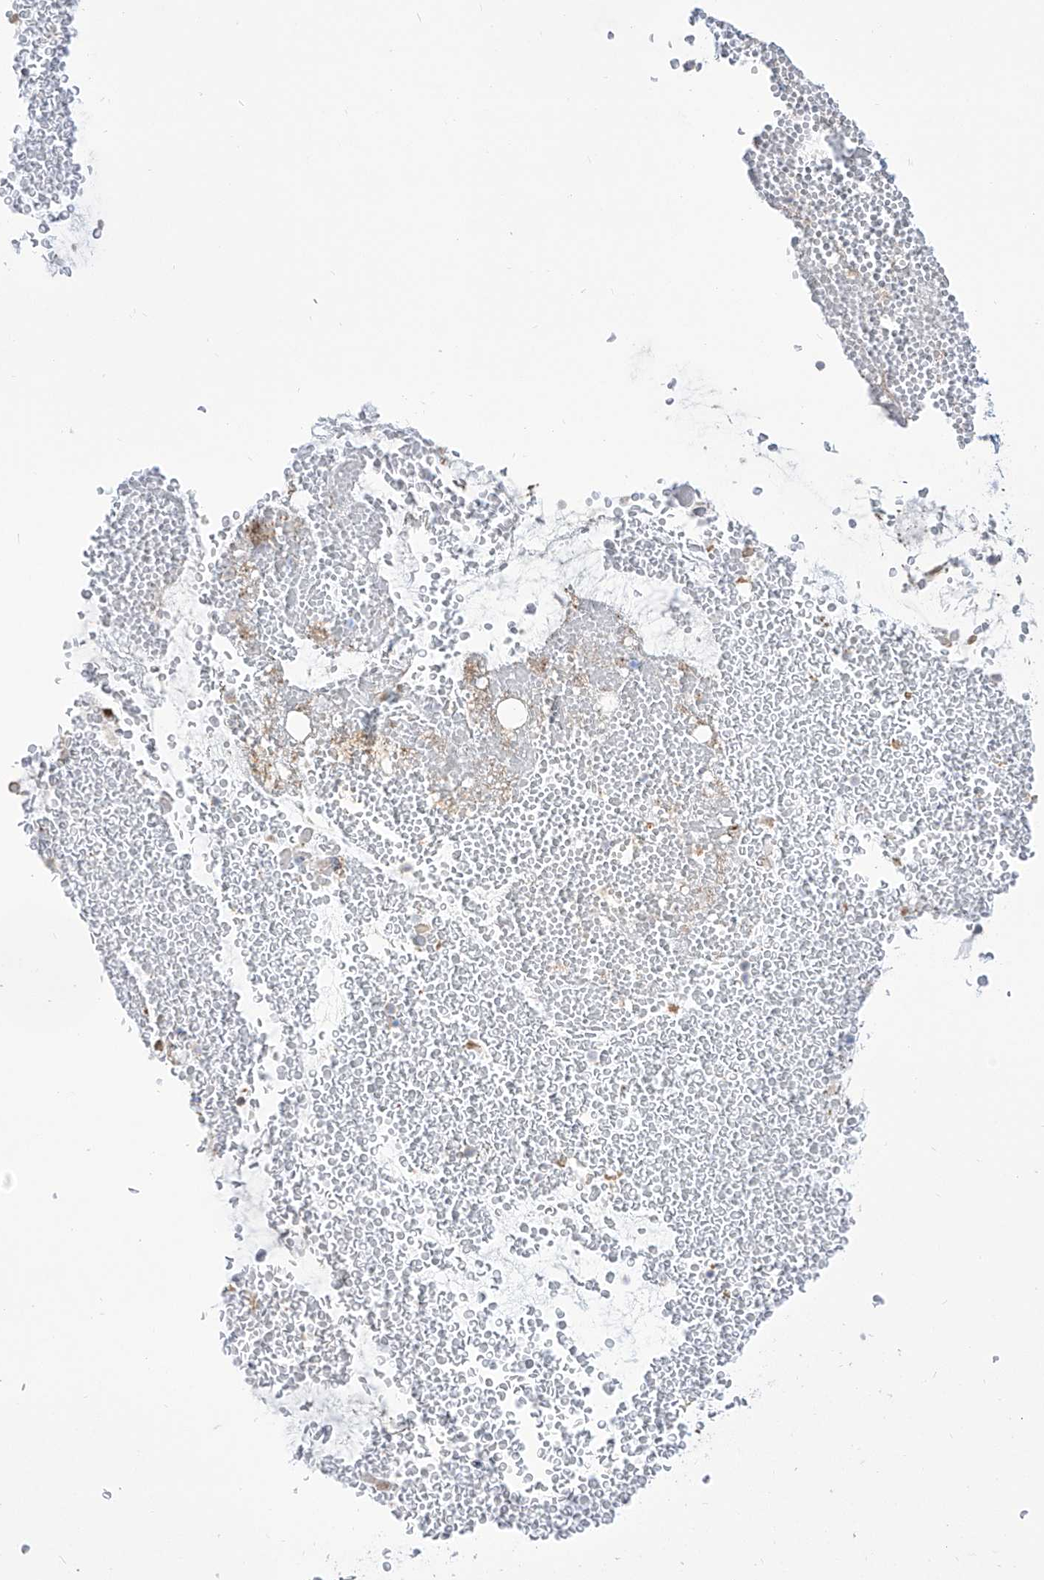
{"staining": {"intensity": "moderate", "quantity": ">75%", "location": "cytoplasmic/membranous"}, "tissue": "bronchus", "cell_type": "Respiratory epithelial cells", "image_type": "normal", "snomed": [{"axis": "morphology", "description": "Normal tissue, NOS"}, {"axis": "morphology", "description": "Squamous cell carcinoma, NOS"}, {"axis": "topography", "description": "Lymph node"}, {"axis": "topography", "description": "Bronchus"}, {"axis": "topography", "description": "Lung"}], "caption": "Respiratory epithelial cells demonstrate medium levels of moderate cytoplasmic/membranous positivity in approximately >75% of cells in benign bronchus. Using DAB (brown) and hematoxylin (blue) stains, captured at high magnification using brightfield microscopy.", "gene": "TMEM209", "patient": {"sex": "male", "age": 66}}